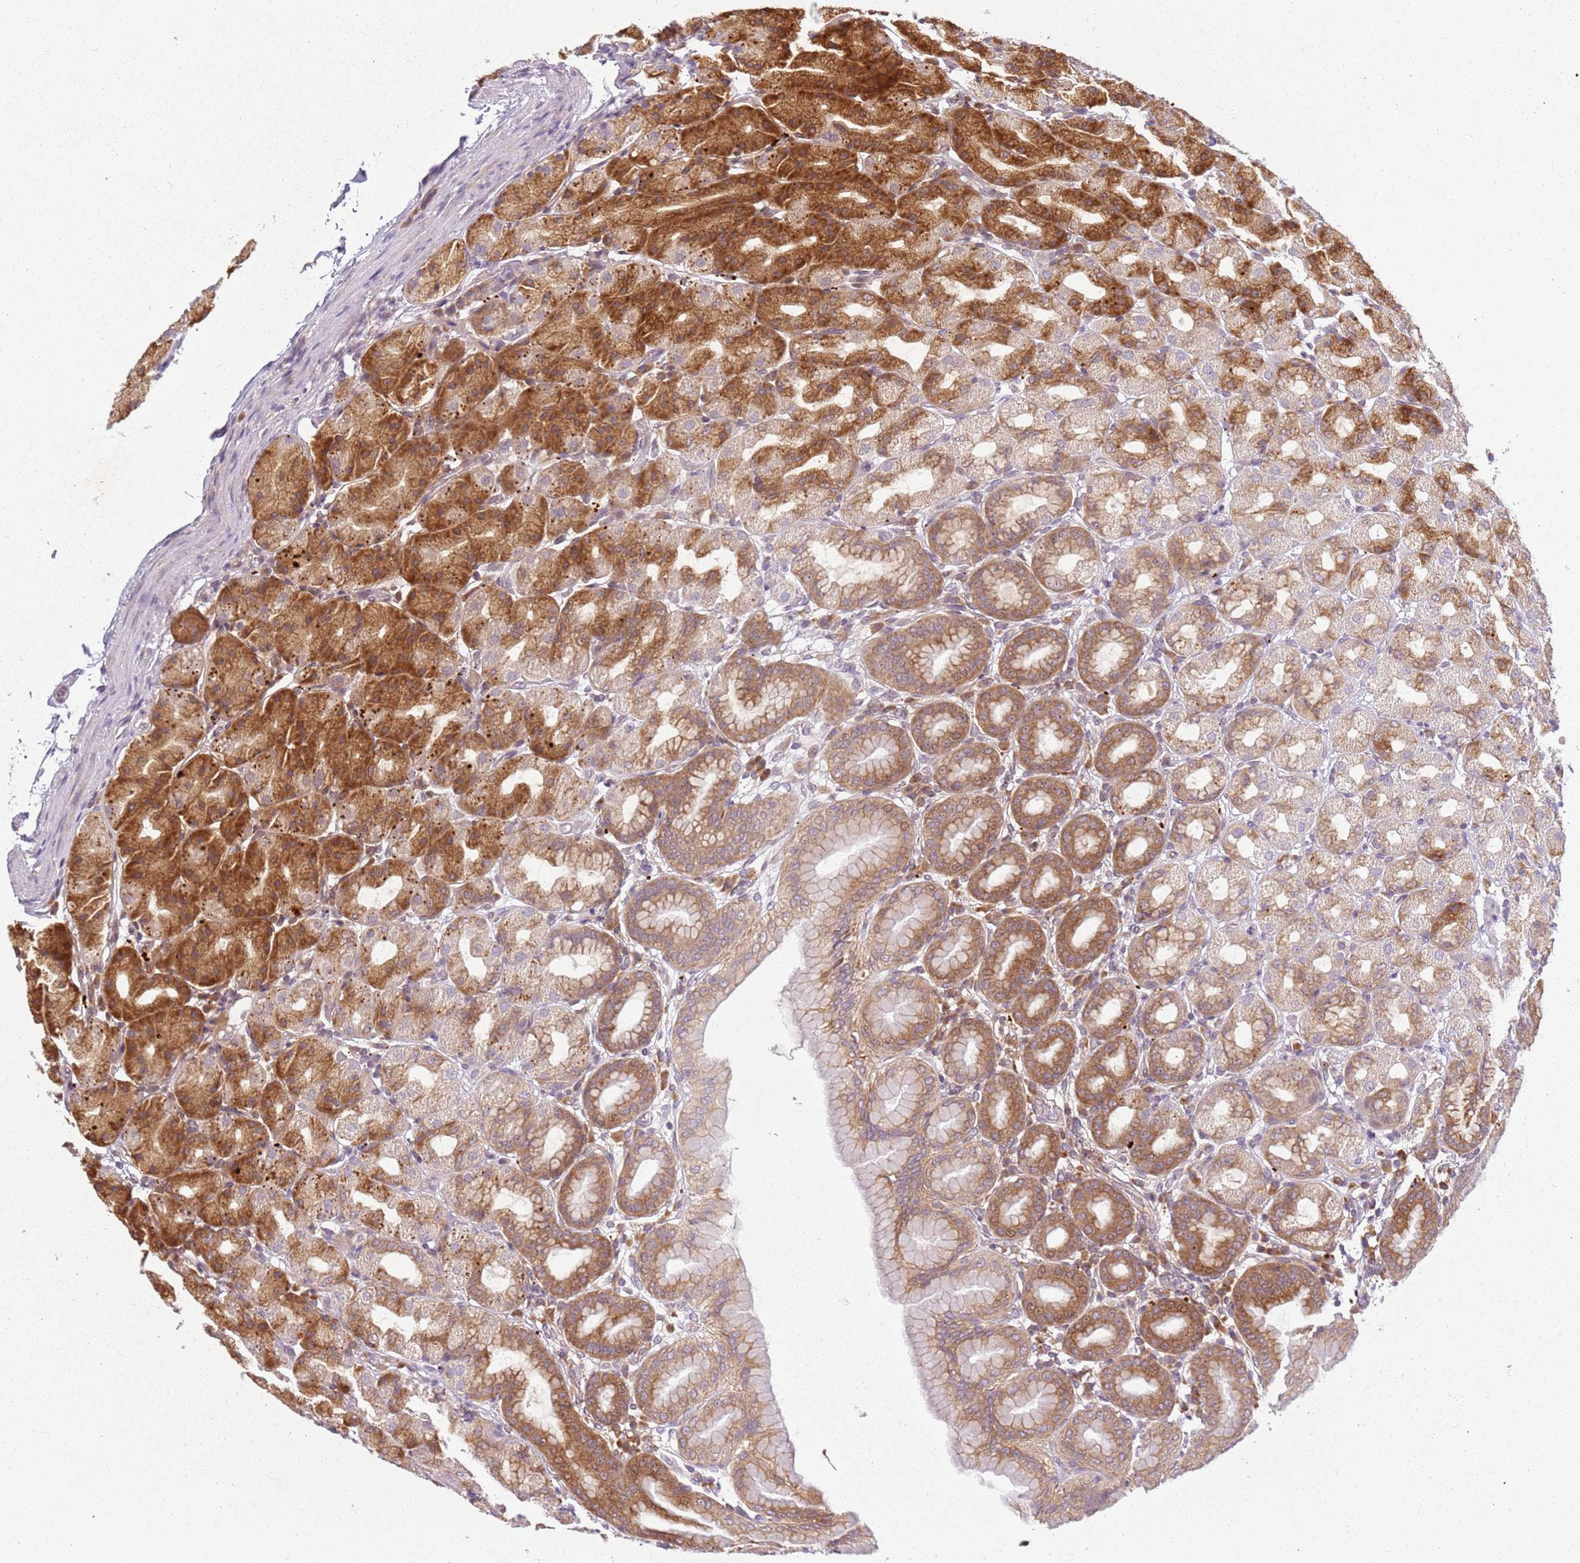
{"staining": {"intensity": "strong", "quantity": "25%-75%", "location": "cytoplasmic/membranous"}, "tissue": "stomach", "cell_type": "Glandular cells", "image_type": "normal", "snomed": [{"axis": "morphology", "description": "Normal tissue, NOS"}, {"axis": "topography", "description": "Stomach, upper"}], "caption": "Strong cytoplasmic/membranous staining for a protein is identified in about 25%-75% of glandular cells of unremarkable stomach using immunohistochemistry (IHC).", "gene": "RPS28", "patient": {"sex": "male", "age": 68}}